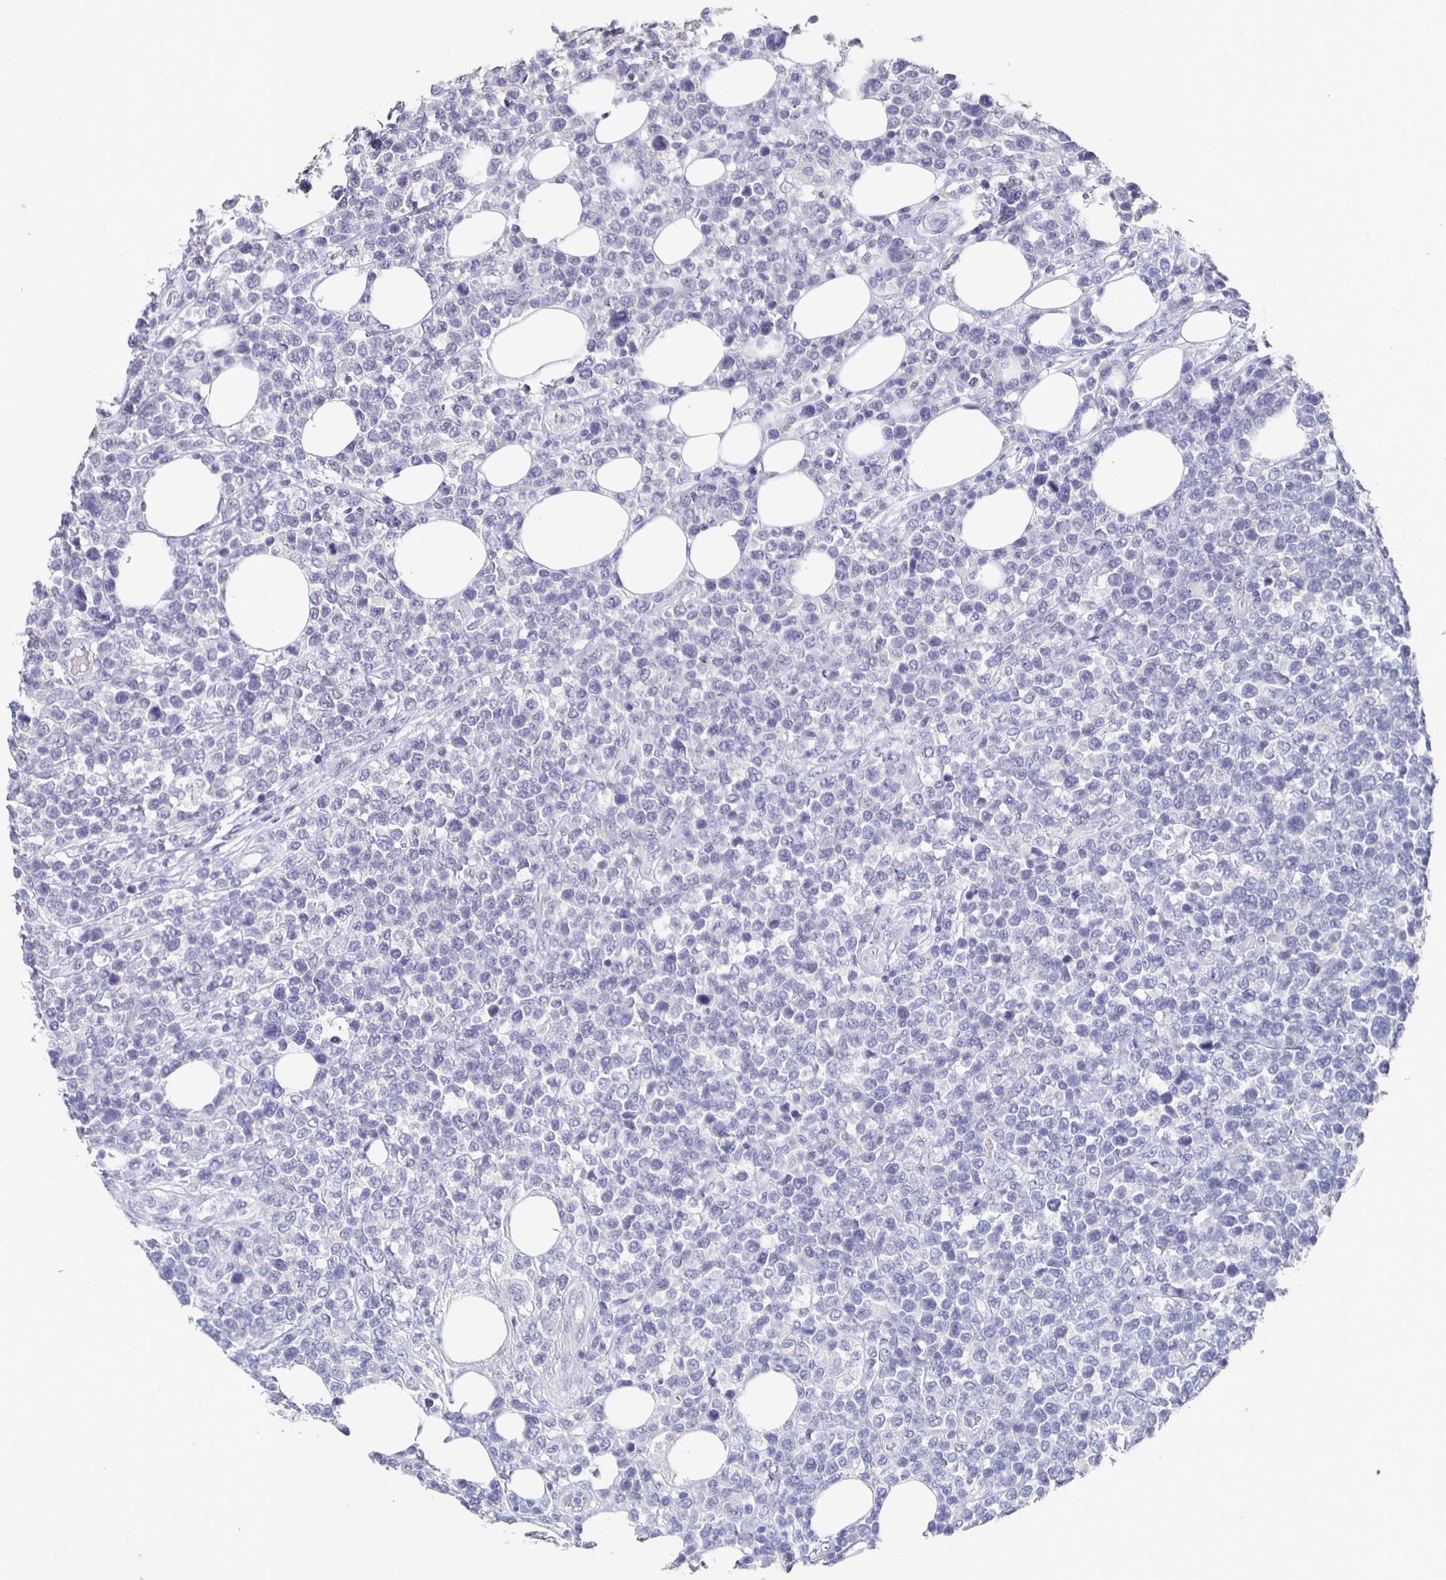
{"staining": {"intensity": "negative", "quantity": "none", "location": "none"}, "tissue": "lymphoma", "cell_type": "Tumor cells", "image_type": "cancer", "snomed": [{"axis": "morphology", "description": "Malignant lymphoma, non-Hodgkin's type, Low grade"}, {"axis": "topography", "description": "Lymph node"}], "caption": "Malignant lymphoma, non-Hodgkin's type (low-grade) stained for a protein using immunohistochemistry (IHC) reveals no expression tumor cells.", "gene": "CACNA2D2", "patient": {"sex": "male", "age": 60}}